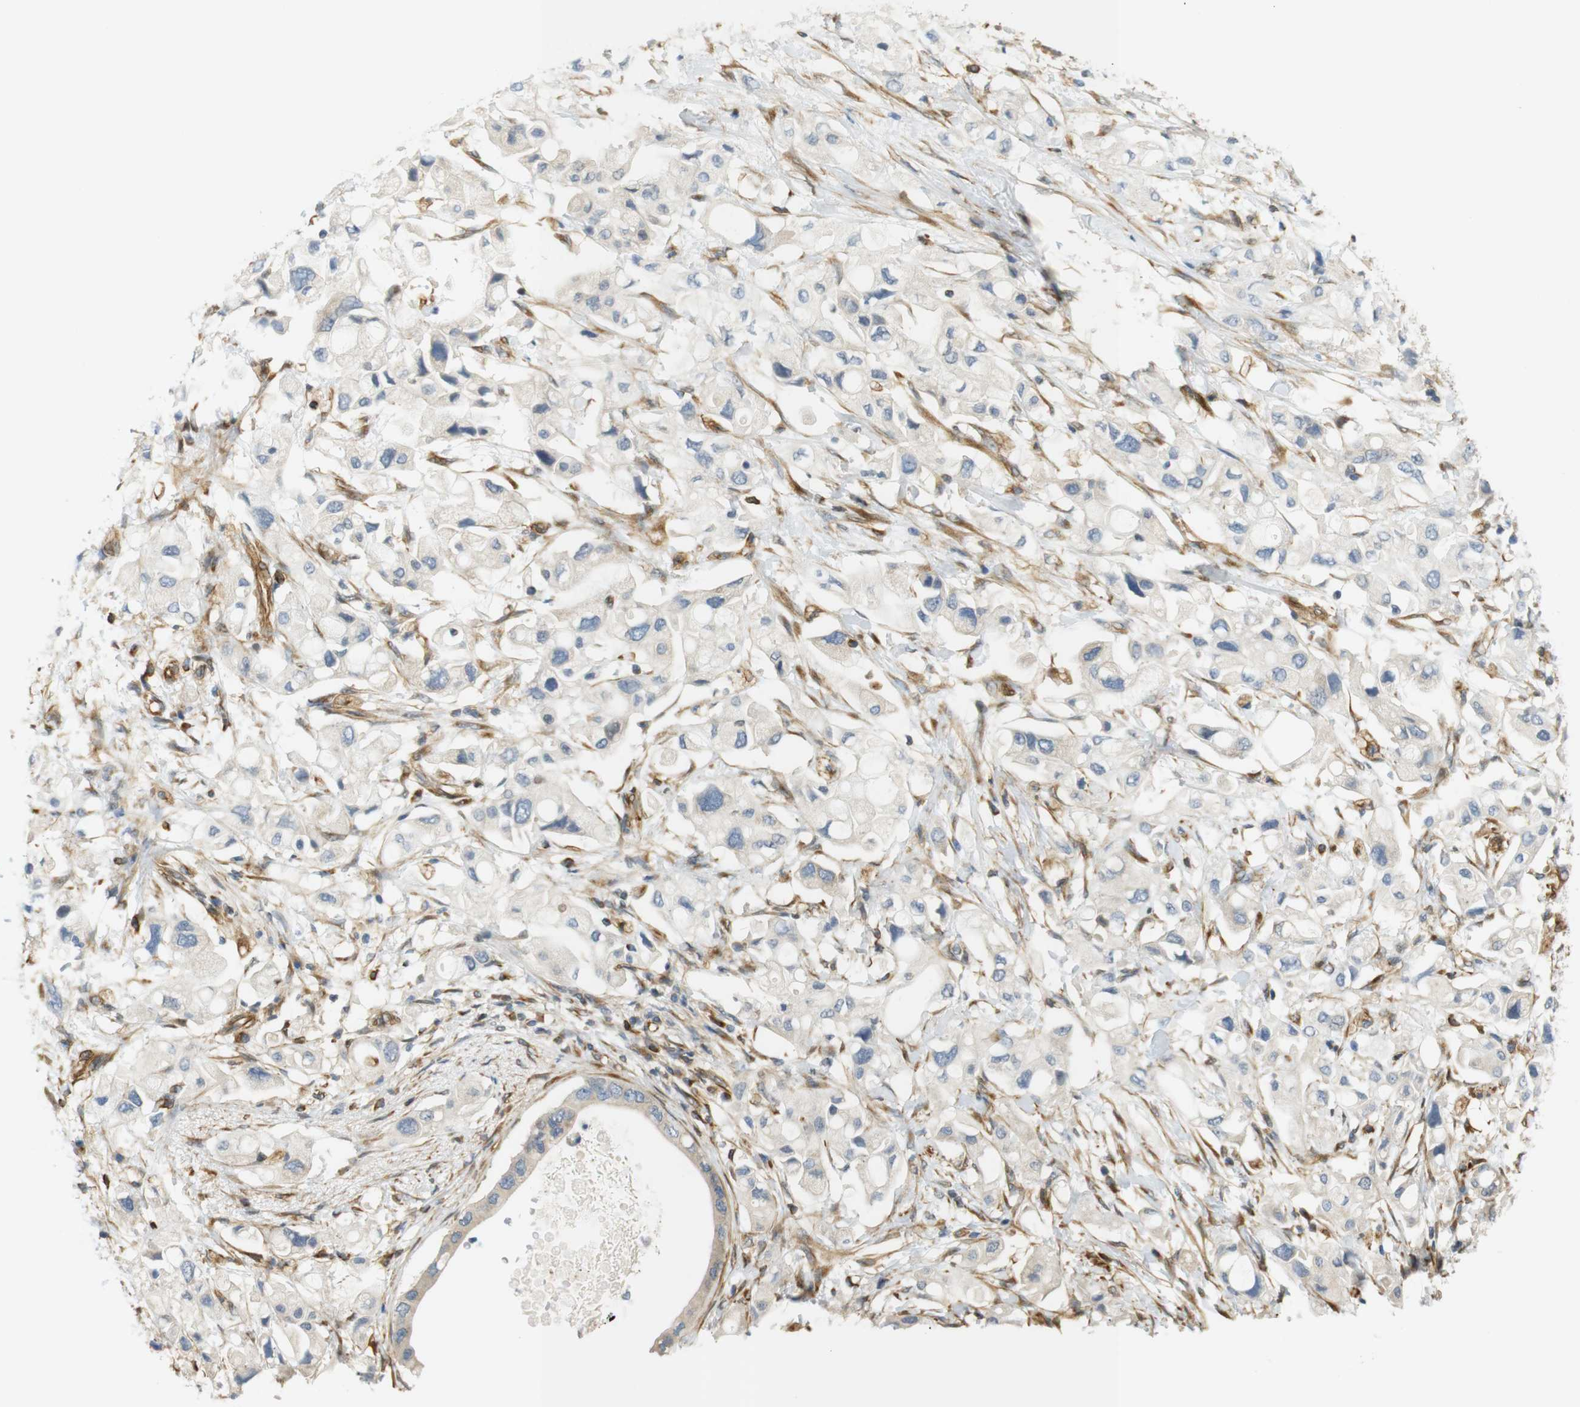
{"staining": {"intensity": "negative", "quantity": "none", "location": "none"}, "tissue": "pancreatic cancer", "cell_type": "Tumor cells", "image_type": "cancer", "snomed": [{"axis": "morphology", "description": "Adenocarcinoma, NOS"}, {"axis": "topography", "description": "Pancreas"}], "caption": "This is an immunohistochemistry (IHC) image of pancreatic cancer (adenocarcinoma). There is no positivity in tumor cells.", "gene": "CYTH3", "patient": {"sex": "female", "age": 56}}